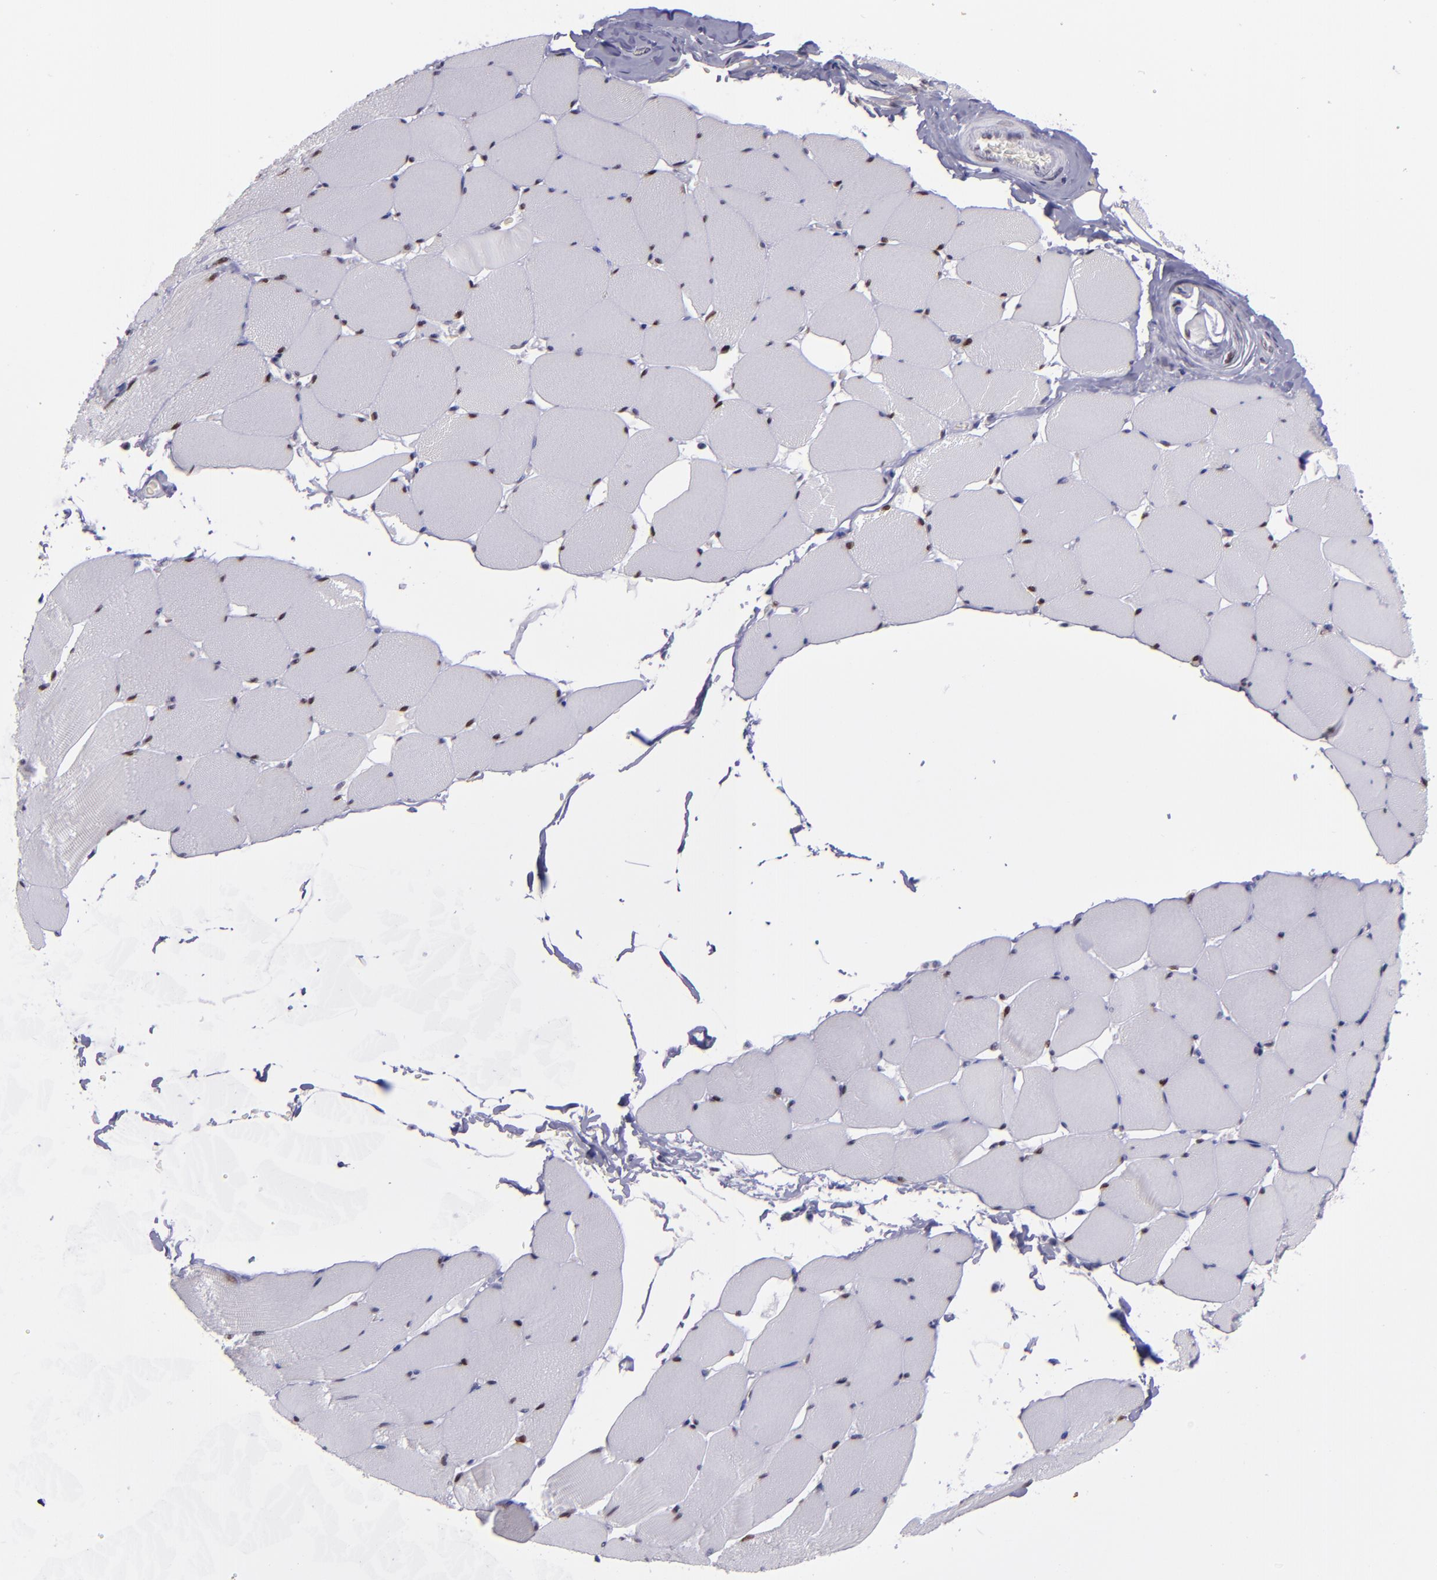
{"staining": {"intensity": "moderate", "quantity": ">75%", "location": "nuclear"}, "tissue": "skeletal muscle", "cell_type": "Myocytes", "image_type": "normal", "snomed": [{"axis": "morphology", "description": "Normal tissue, NOS"}, {"axis": "topography", "description": "Skeletal muscle"}], "caption": "Immunohistochemistry (IHC) (DAB) staining of benign human skeletal muscle demonstrates moderate nuclear protein expression in approximately >75% of myocytes. (Stains: DAB (3,3'-diaminobenzidine) in brown, nuclei in blue, Microscopy: brightfield microscopy at high magnification).", "gene": "BAG1", "patient": {"sex": "male", "age": 62}}